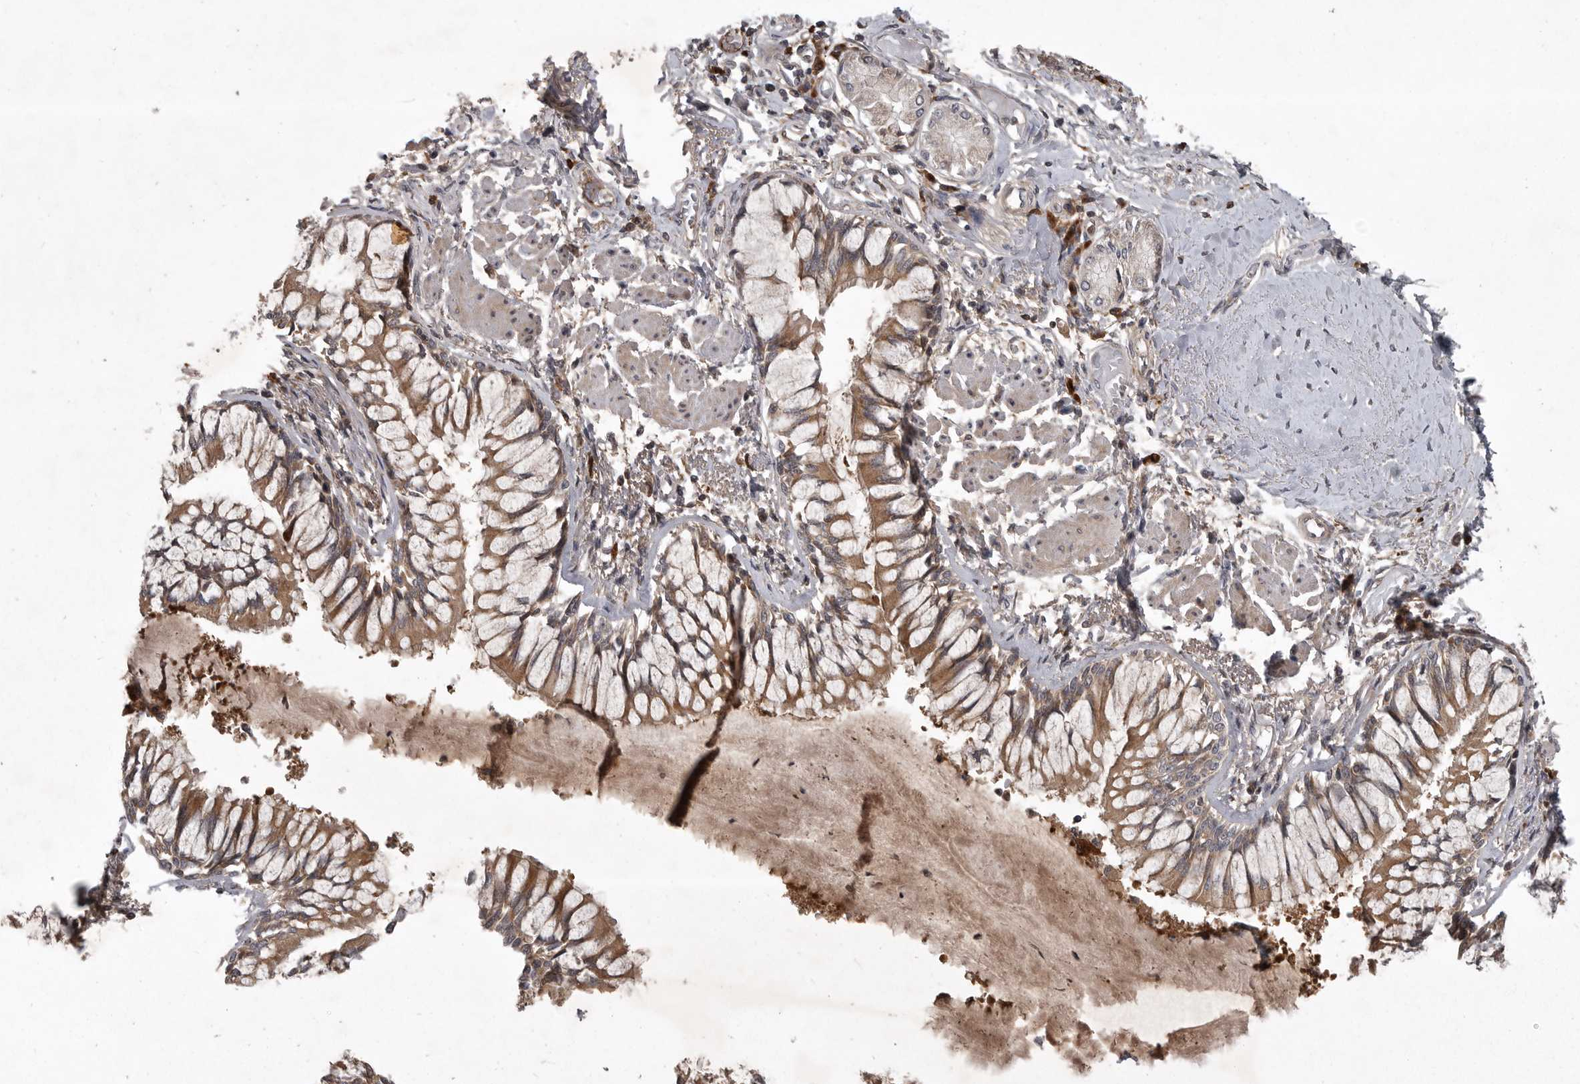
{"staining": {"intensity": "strong", "quantity": "25%-75%", "location": "cytoplasmic/membranous"}, "tissue": "bronchus", "cell_type": "Respiratory epithelial cells", "image_type": "normal", "snomed": [{"axis": "morphology", "description": "Normal tissue, NOS"}, {"axis": "topography", "description": "Cartilage tissue"}, {"axis": "topography", "description": "Bronchus"}, {"axis": "topography", "description": "Lung"}], "caption": "IHC (DAB) staining of benign bronchus shows strong cytoplasmic/membranous protein staining in approximately 25%-75% of respiratory epithelial cells. The staining is performed using DAB brown chromogen to label protein expression. The nuclei are counter-stained blue using hematoxylin.", "gene": "GPR31", "patient": {"sex": "male", "age": 64}}